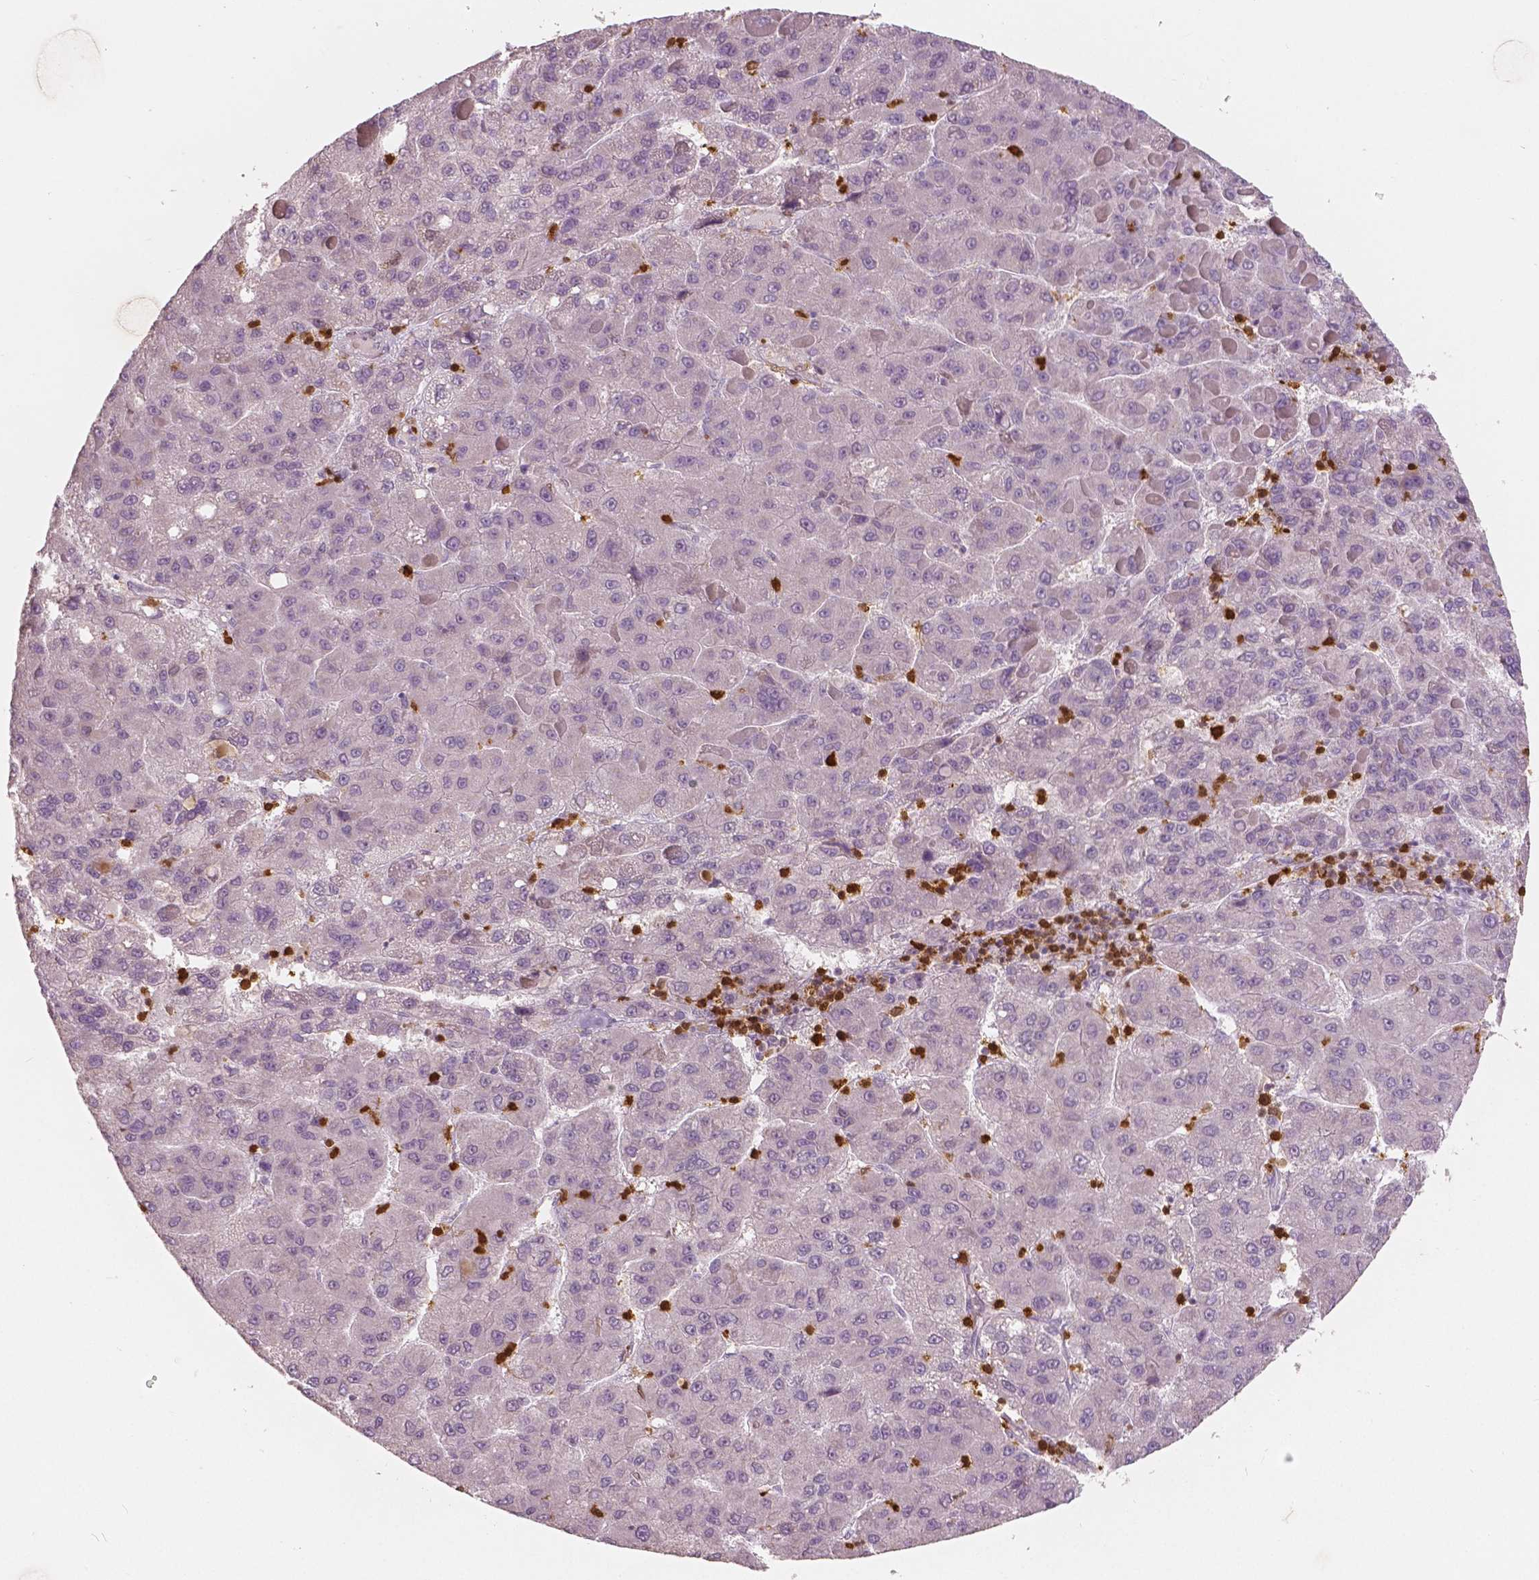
{"staining": {"intensity": "negative", "quantity": "none", "location": "none"}, "tissue": "liver cancer", "cell_type": "Tumor cells", "image_type": "cancer", "snomed": [{"axis": "morphology", "description": "Carcinoma, Hepatocellular, NOS"}, {"axis": "topography", "description": "Liver"}], "caption": "IHC image of neoplastic tissue: human liver hepatocellular carcinoma stained with DAB displays no significant protein positivity in tumor cells. The staining is performed using DAB (3,3'-diaminobenzidine) brown chromogen with nuclei counter-stained in using hematoxylin.", "gene": "S100A4", "patient": {"sex": "female", "age": 82}}